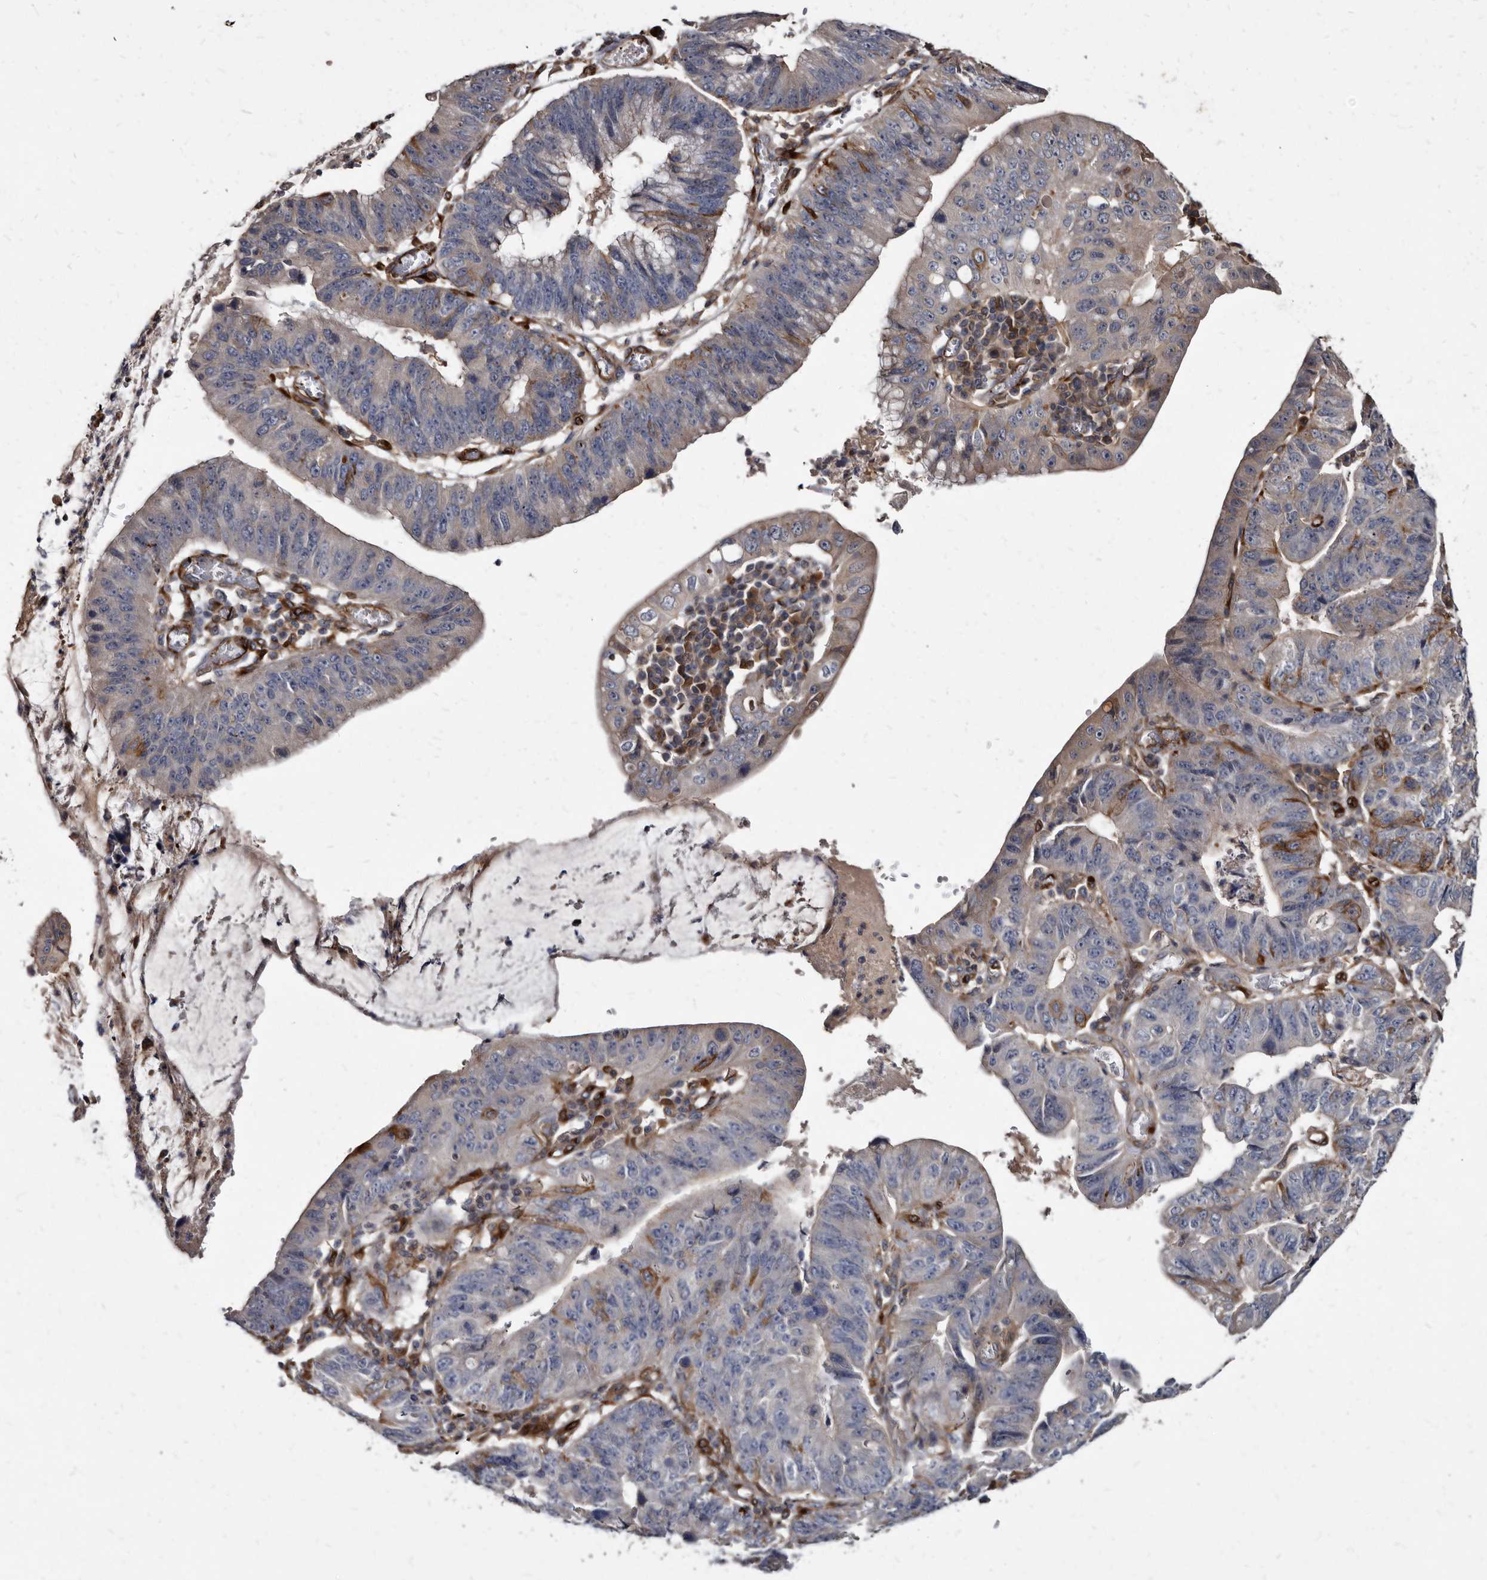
{"staining": {"intensity": "strong", "quantity": "<25%", "location": "cytoplasmic/membranous"}, "tissue": "stomach cancer", "cell_type": "Tumor cells", "image_type": "cancer", "snomed": [{"axis": "morphology", "description": "Adenocarcinoma, NOS"}, {"axis": "topography", "description": "Stomach"}], "caption": "Immunohistochemical staining of human adenocarcinoma (stomach) reveals strong cytoplasmic/membranous protein expression in approximately <25% of tumor cells.", "gene": "KCTD20", "patient": {"sex": "male", "age": 59}}